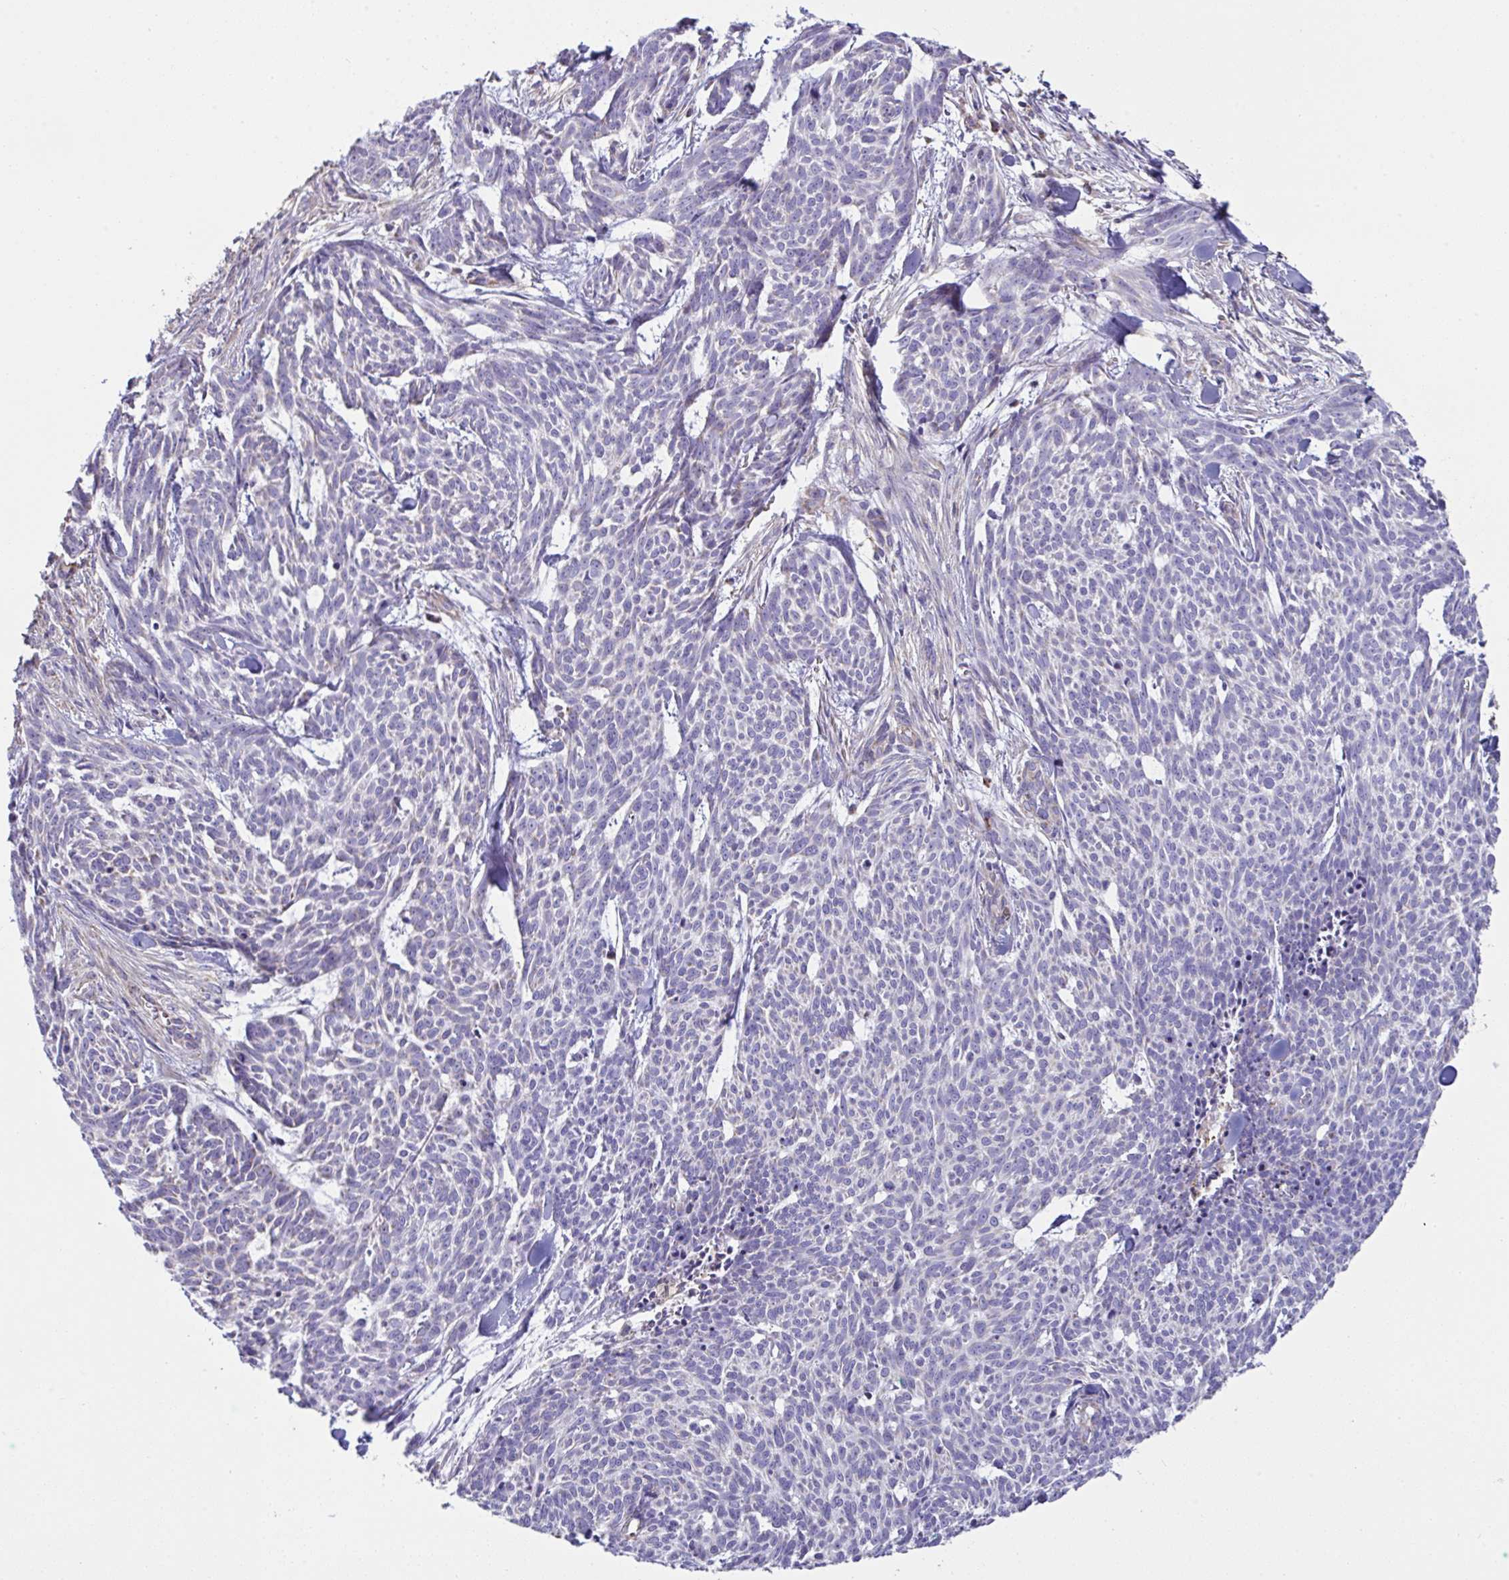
{"staining": {"intensity": "negative", "quantity": "none", "location": "none"}, "tissue": "skin cancer", "cell_type": "Tumor cells", "image_type": "cancer", "snomed": [{"axis": "morphology", "description": "Basal cell carcinoma"}, {"axis": "topography", "description": "Skin"}], "caption": "Skin basal cell carcinoma stained for a protein using immunohistochemistry reveals no positivity tumor cells.", "gene": "DOK7", "patient": {"sex": "female", "age": 93}}